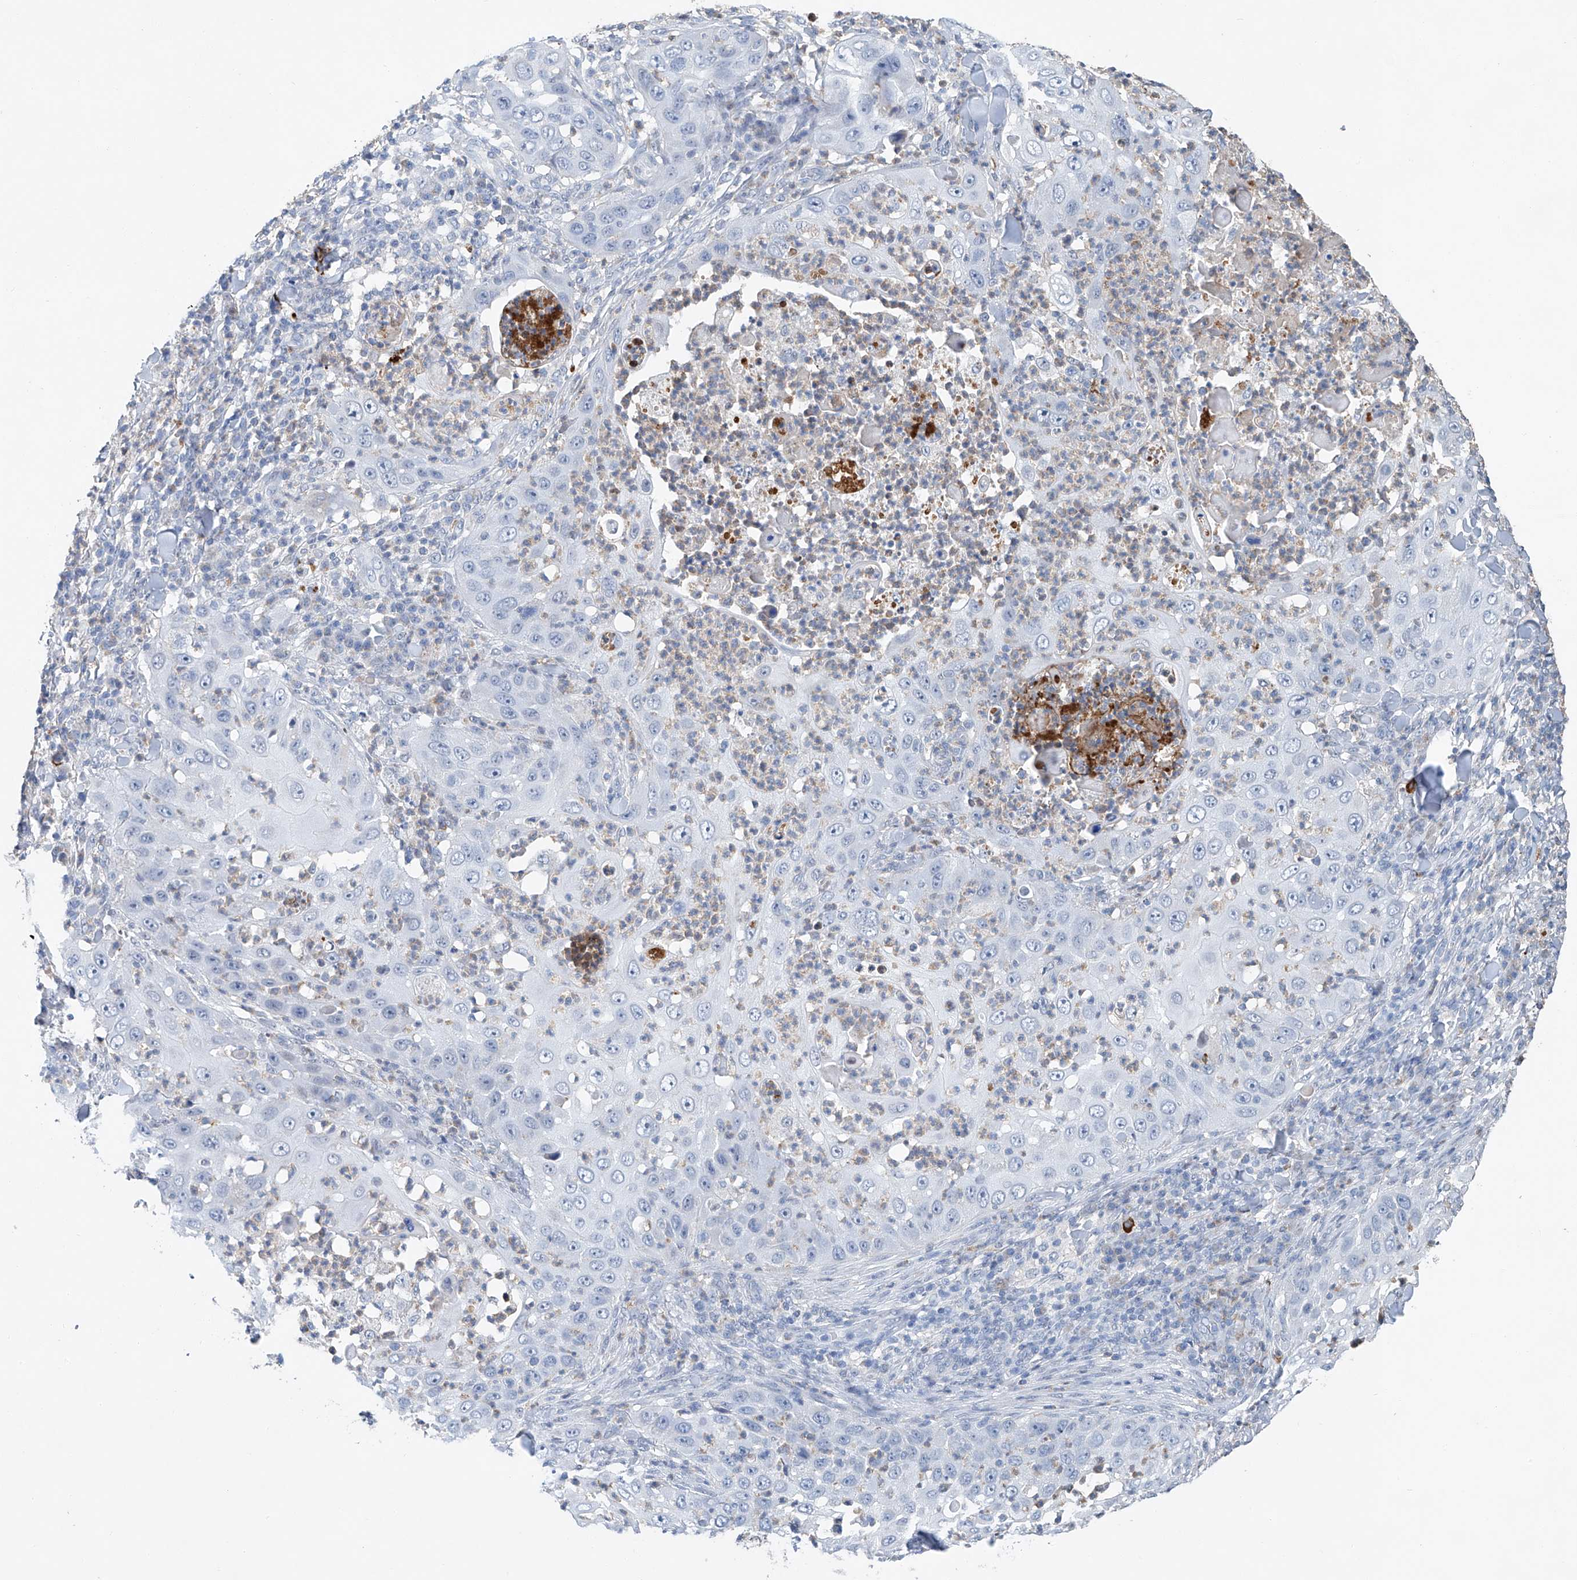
{"staining": {"intensity": "negative", "quantity": "none", "location": "none"}, "tissue": "skin cancer", "cell_type": "Tumor cells", "image_type": "cancer", "snomed": [{"axis": "morphology", "description": "Squamous cell carcinoma, NOS"}, {"axis": "topography", "description": "Skin"}], "caption": "High magnification brightfield microscopy of skin squamous cell carcinoma stained with DAB (brown) and counterstained with hematoxylin (blue): tumor cells show no significant positivity. The staining was performed using DAB to visualize the protein expression in brown, while the nuclei were stained in blue with hematoxylin (Magnification: 20x).", "gene": "KLF15", "patient": {"sex": "female", "age": 44}}